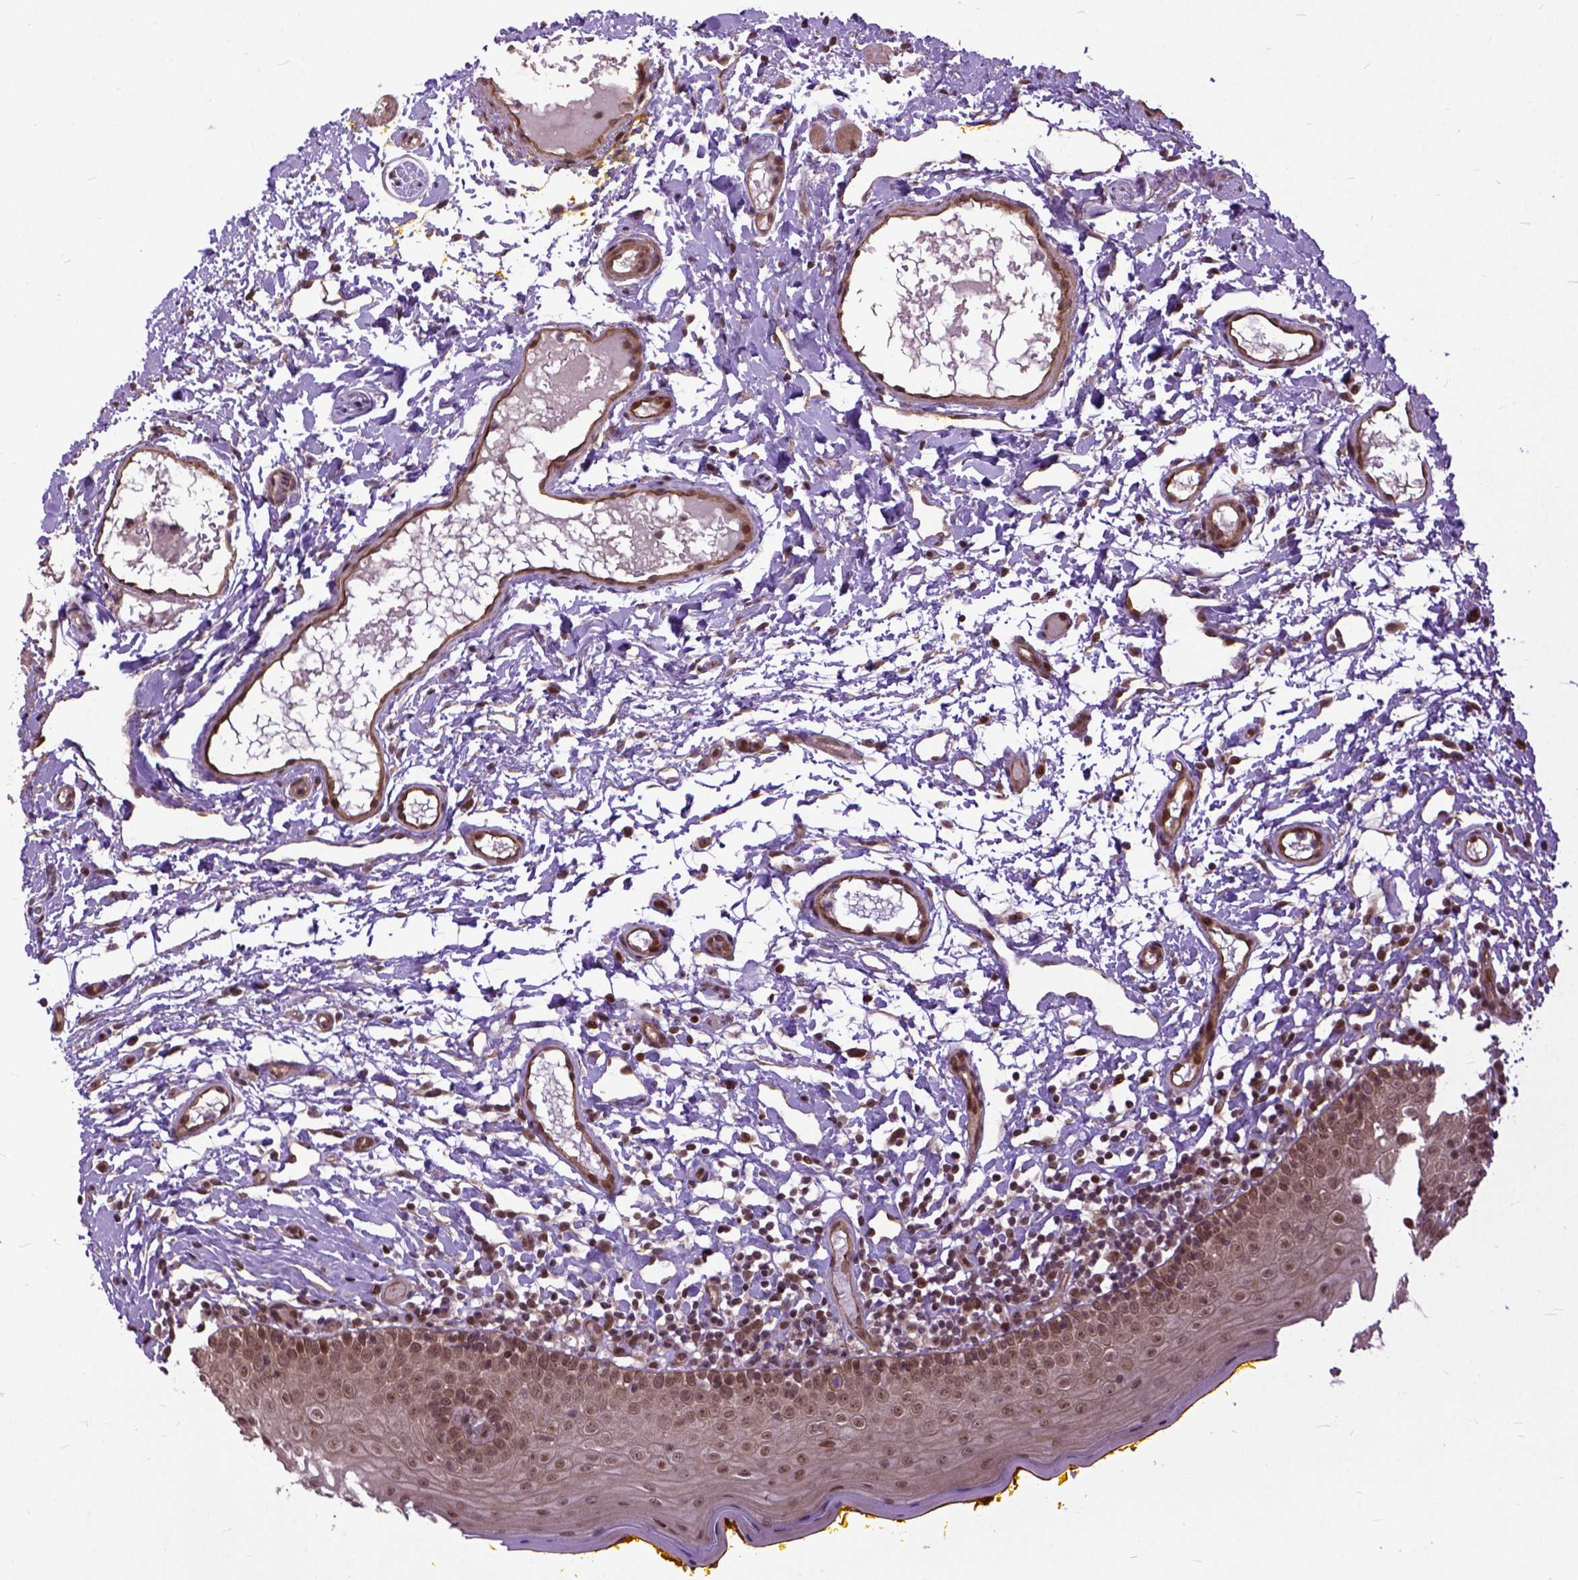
{"staining": {"intensity": "moderate", "quantity": ">75%", "location": "nuclear"}, "tissue": "oral mucosa", "cell_type": "Squamous epithelial cells", "image_type": "normal", "snomed": [{"axis": "morphology", "description": "Normal tissue, NOS"}, {"axis": "topography", "description": "Oral tissue"}, {"axis": "topography", "description": "Tounge, NOS"}], "caption": "Protein staining of normal oral mucosa shows moderate nuclear expression in approximately >75% of squamous epithelial cells. (IHC, brightfield microscopy, high magnification).", "gene": "ZNF630", "patient": {"sex": "female", "age": 58}}